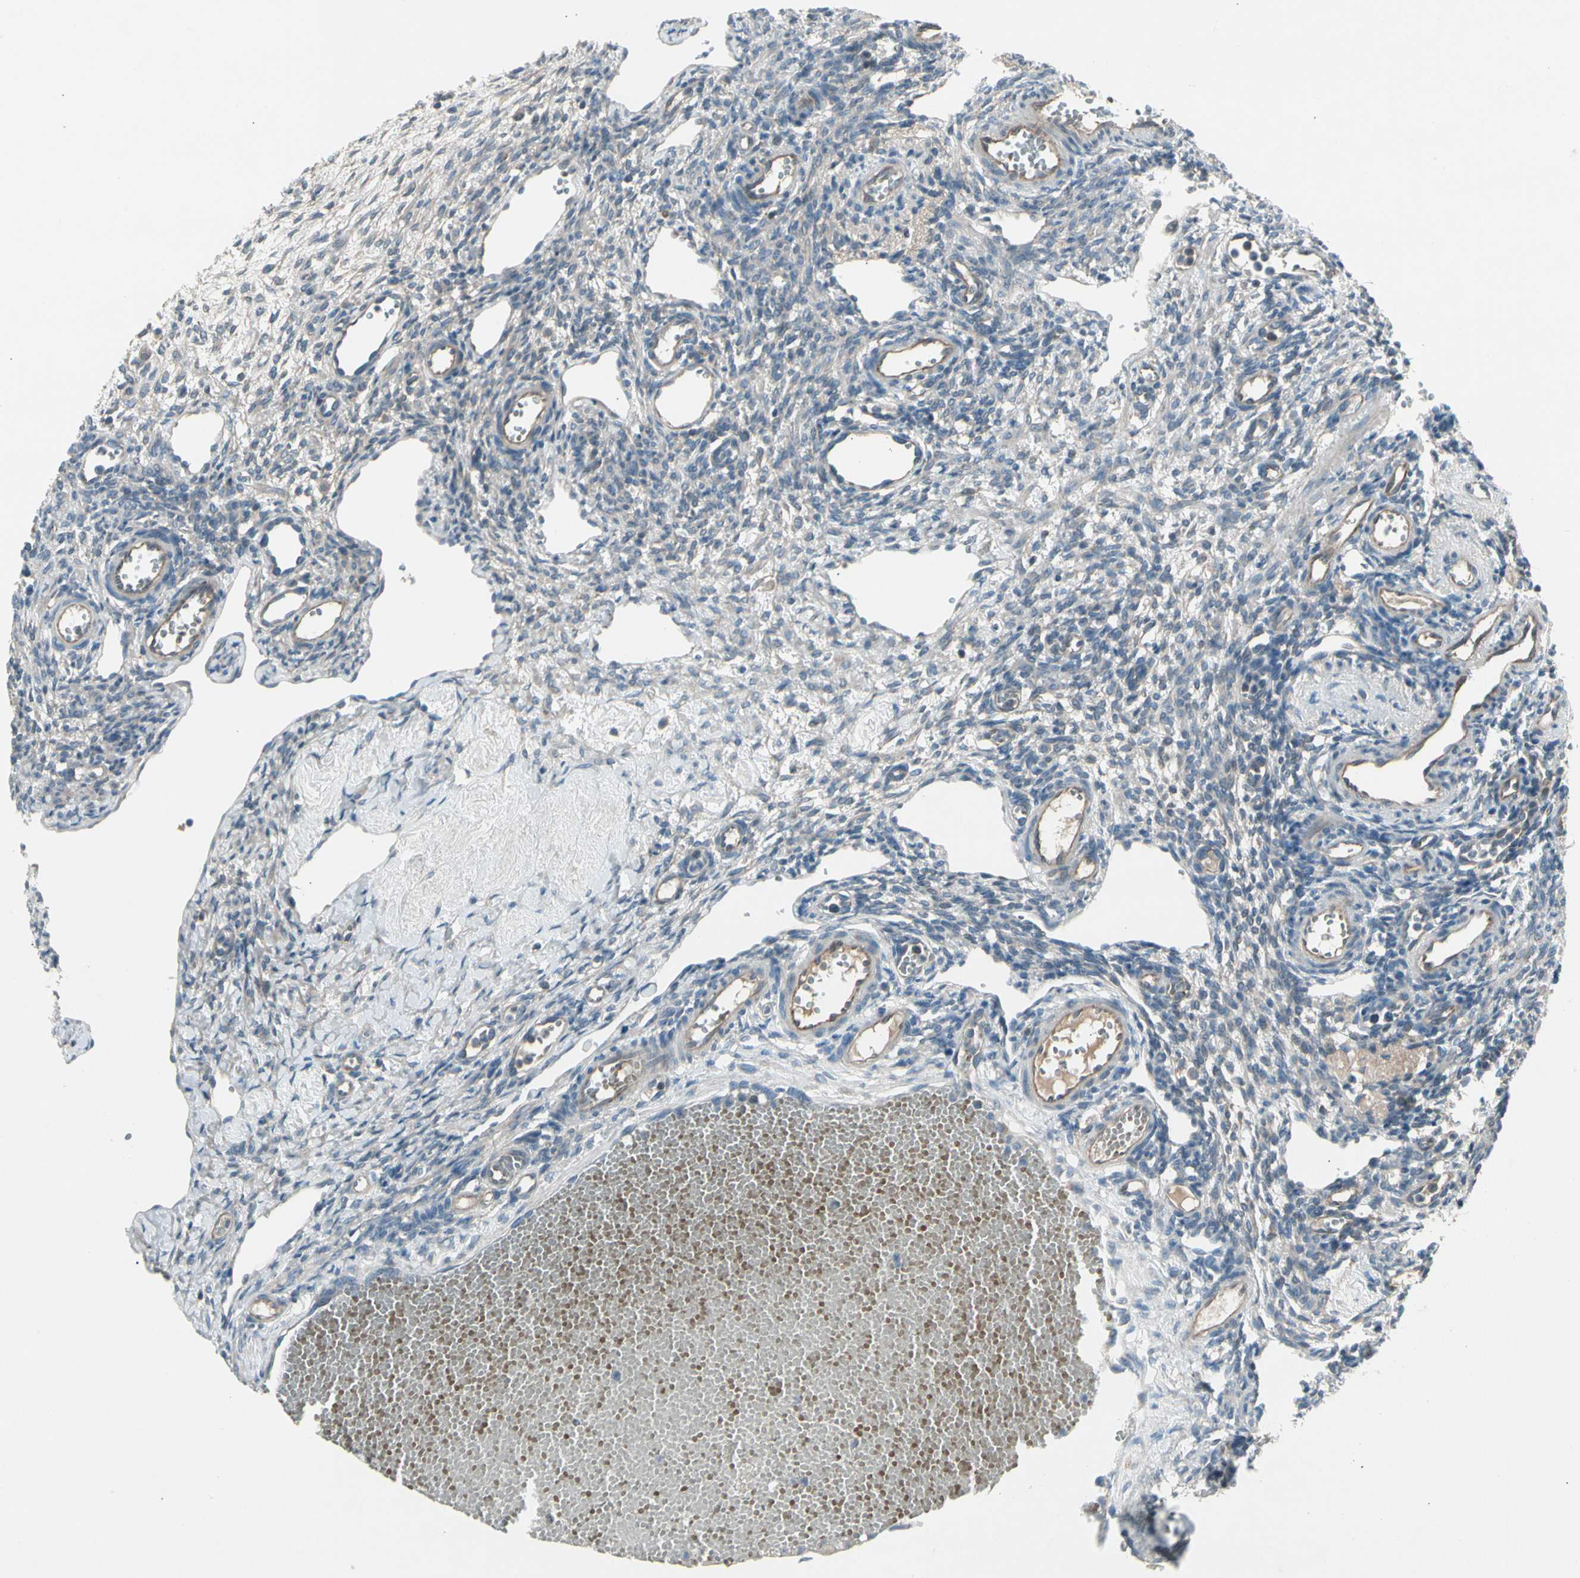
{"staining": {"intensity": "weak", "quantity": "25%-75%", "location": "cytoplasmic/membranous"}, "tissue": "ovary", "cell_type": "Ovarian stroma cells", "image_type": "normal", "snomed": [{"axis": "morphology", "description": "Normal tissue, NOS"}, {"axis": "topography", "description": "Ovary"}], "caption": "Weak cytoplasmic/membranous protein staining is present in about 25%-75% of ovarian stroma cells in ovary. Nuclei are stained in blue.", "gene": "PANK2", "patient": {"sex": "female", "age": 33}}